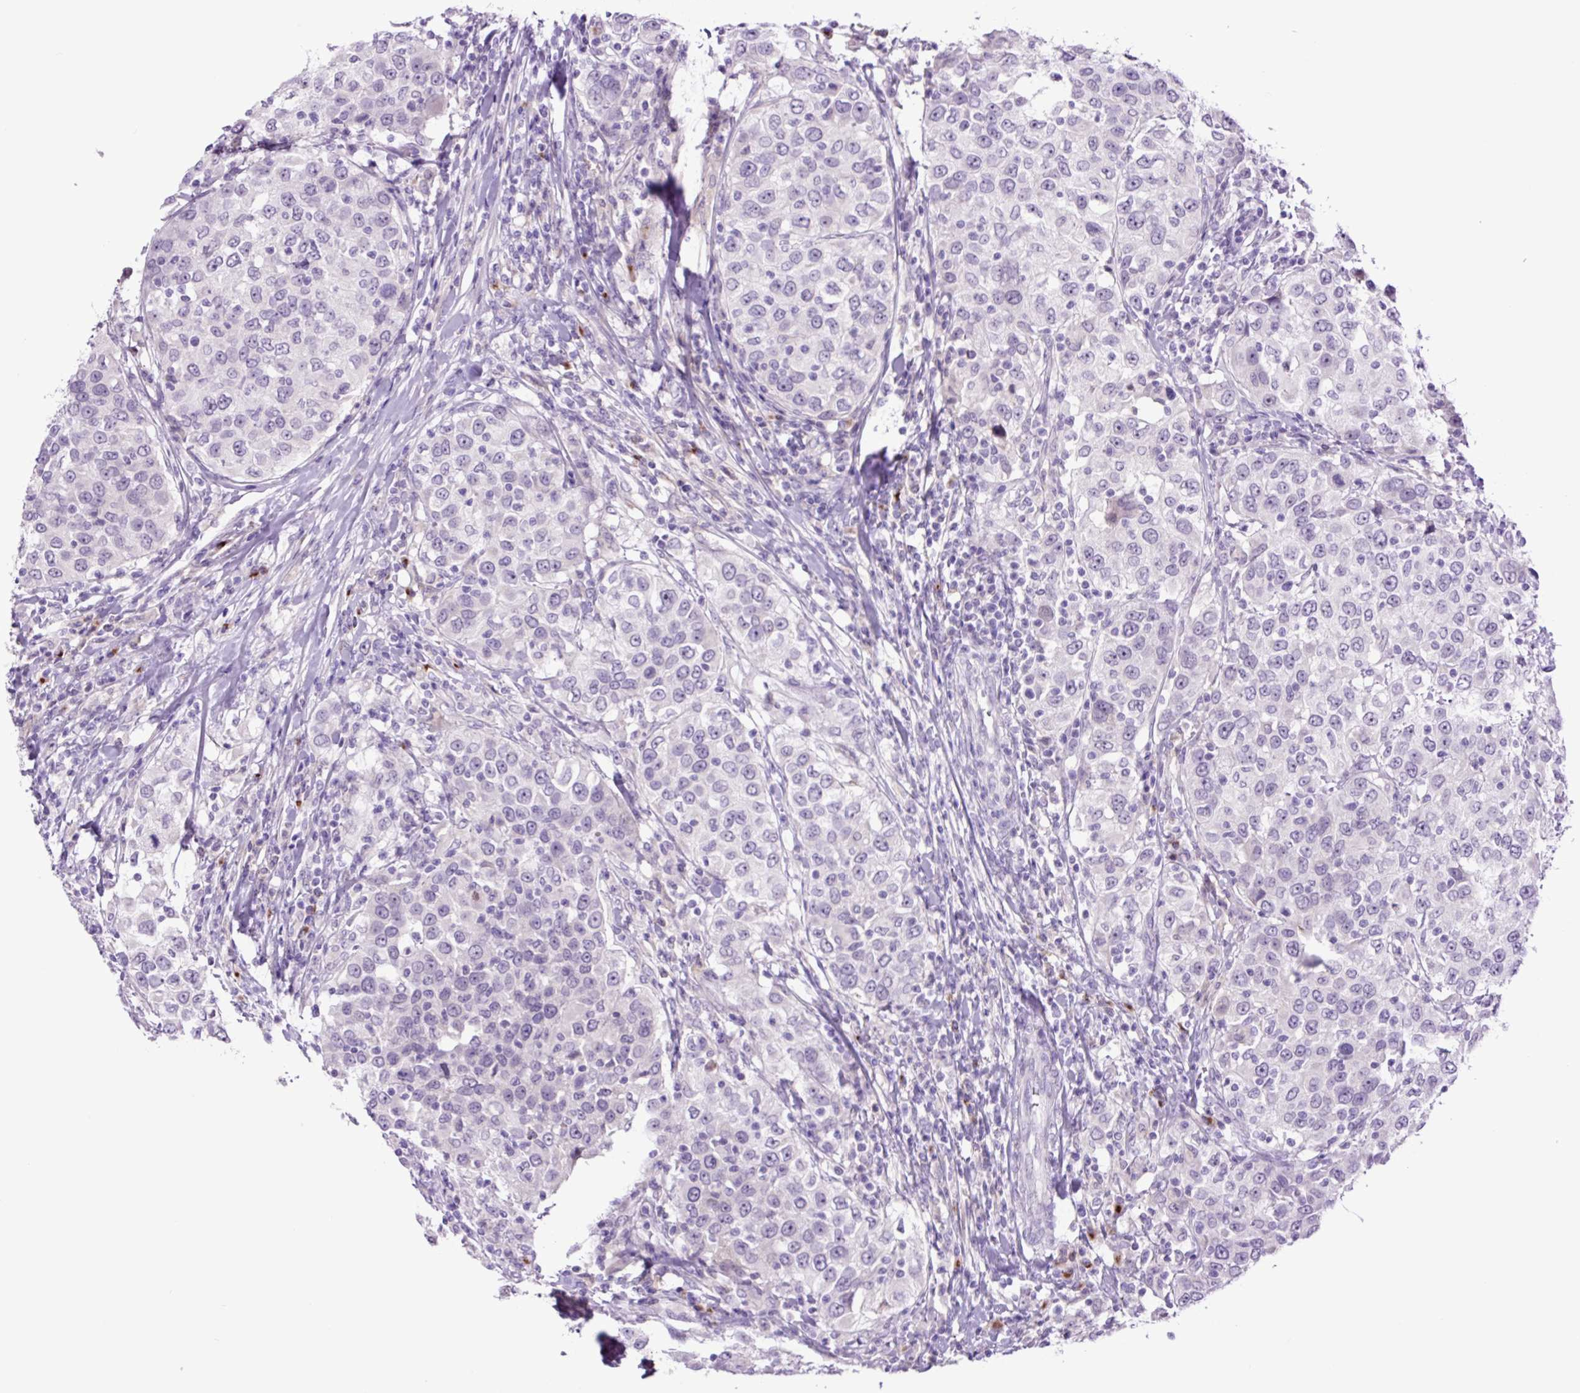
{"staining": {"intensity": "negative", "quantity": "none", "location": "none"}, "tissue": "urothelial cancer", "cell_type": "Tumor cells", "image_type": "cancer", "snomed": [{"axis": "morphology", "description": "Urothelial carcinoma, High grade"}, {"axis": "topography", "description": "Urinary bladder"}], "caption": "High-grade urothelial carcinoma was stained to show a protein in brown. There is no significant positivity in tumor cells. (Stains: DAB (3,3'-diaminobenzidine) IHC with hematoxylin counter stain, Microscopy: brightfield microscopy at high magnification).", "gene": "MFSD3", "patient": {"sex": "female", "age": 80}}